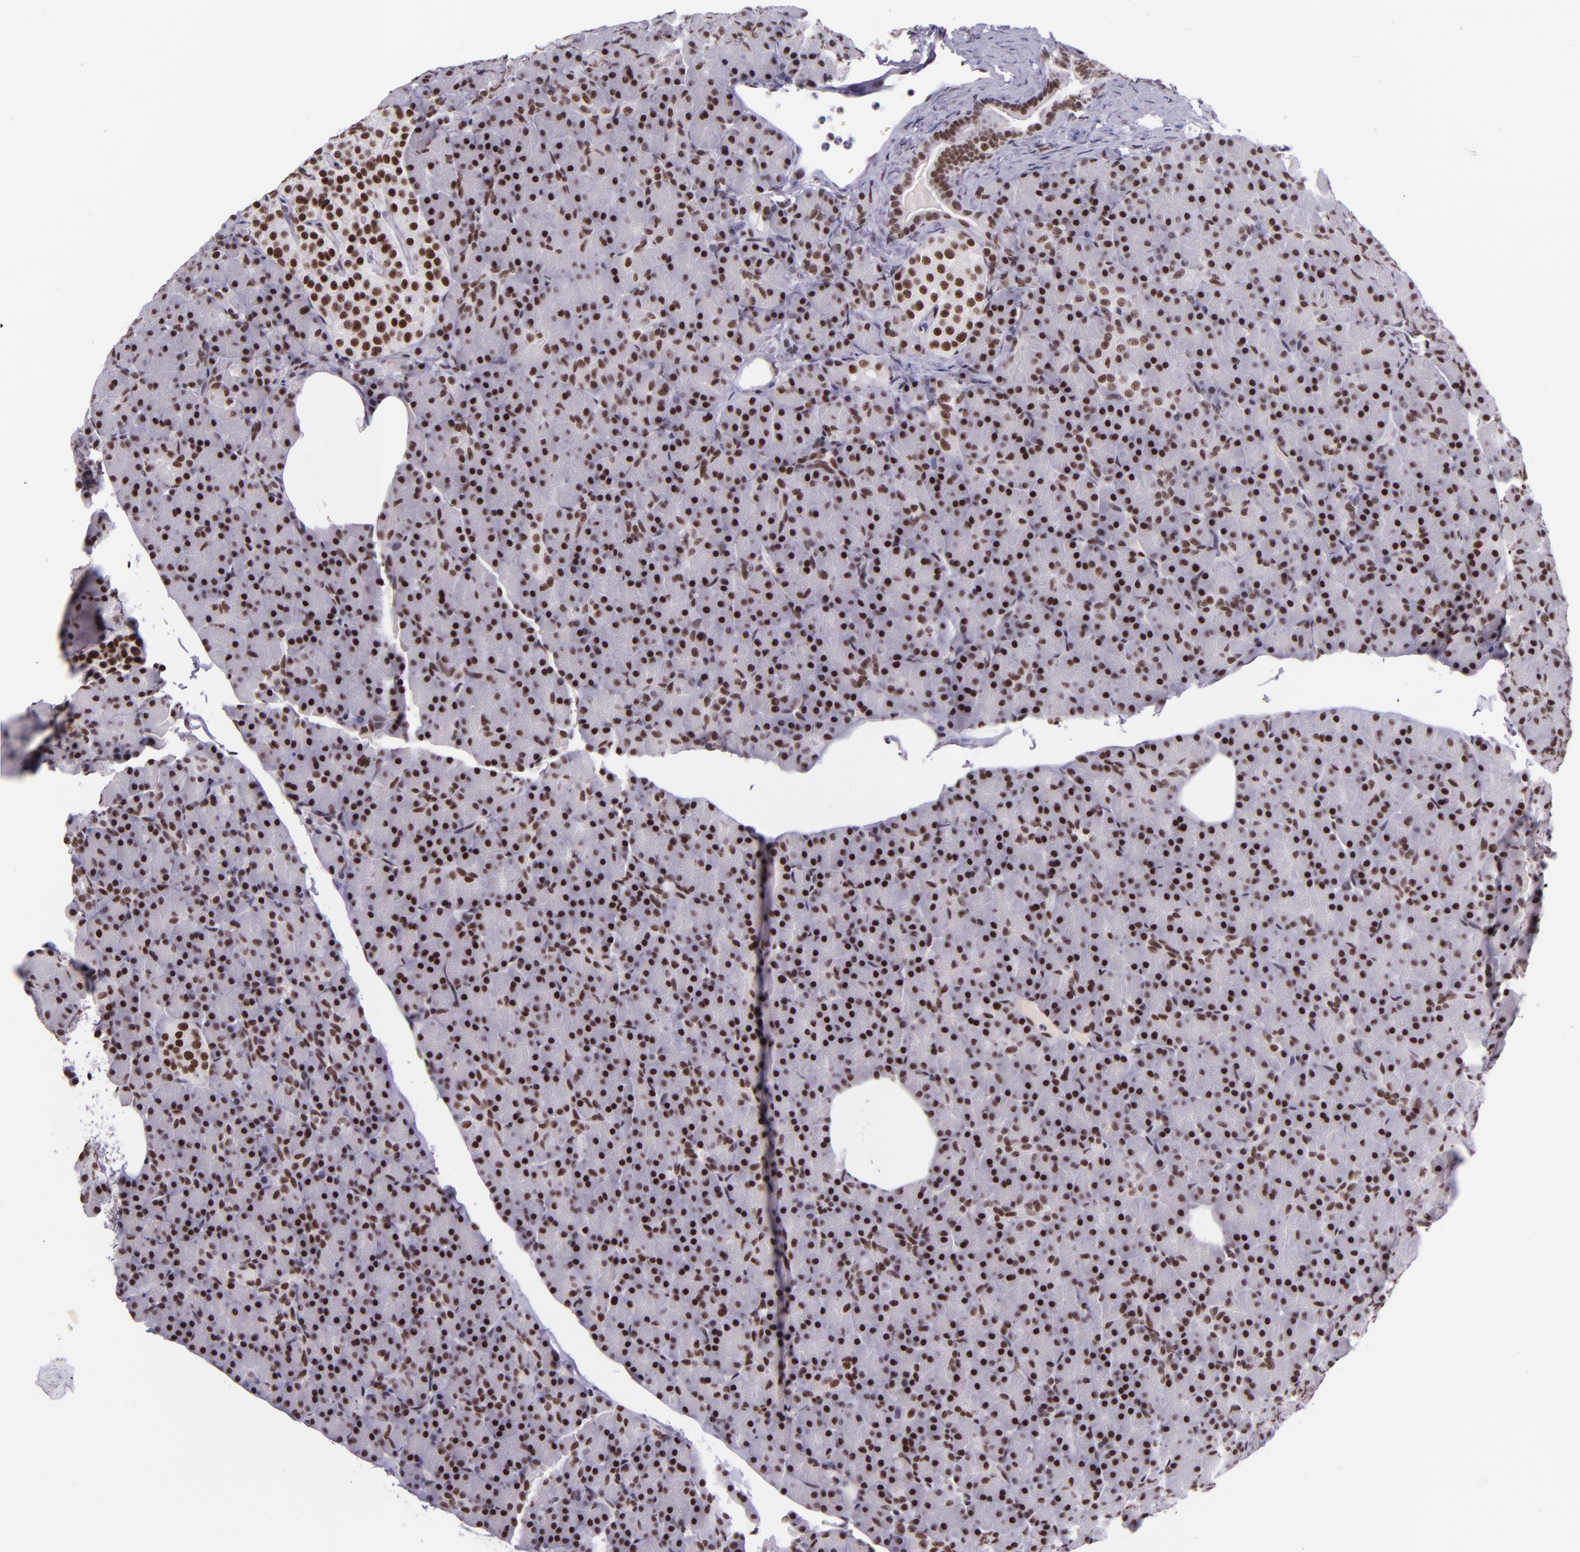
{"staining": {"intensity": "strong", "quantity": ">75%", "location": "nuclear"}, "tissue": "pancreas", "cell_type": "Exocrine glandular cells", "image_type": "normal", "snomed": [{"axis": "morphology", "description": "Normal tissue, NOS"}, {"axis": "topography", "description": "Pancreas"}], "caption": "Immunohistochemical staining of normal human pancreas exhibits >75% levels of strong nuclear protein staining in about >75% of exocrine glandular cells. (DAB (3,3'-diaminobenzidine) = brown stain, brightfield microscopy at high magnification).", "gene": "GPKOW", "patient": {"sex": "female", "age": 43}}